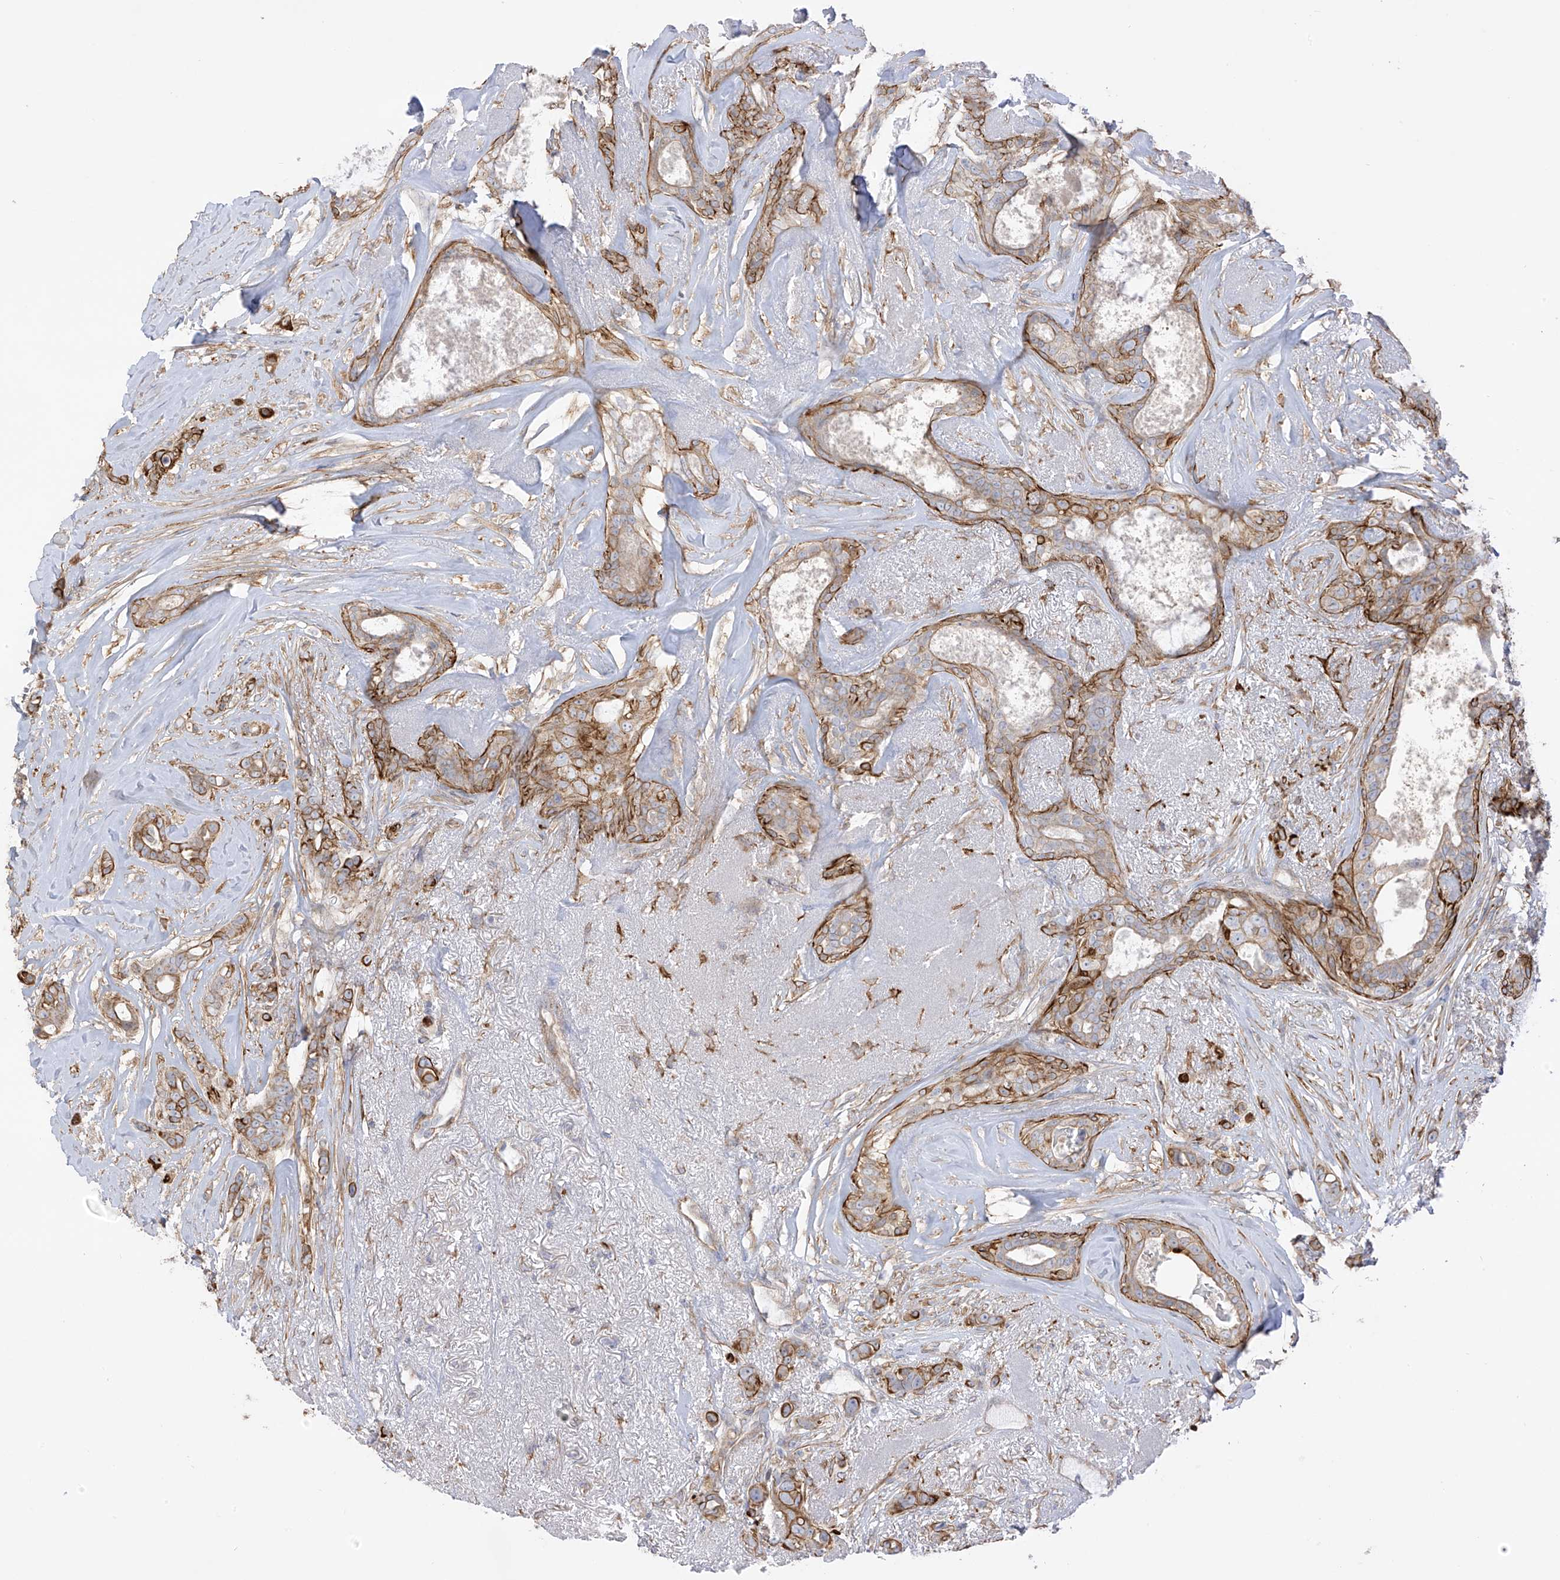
{"staining": {"intensity": "moderate", "quantity": ">75%", "location": "cytoplasmic/membranous"}, "tissue": "breast cancer", "cell_type": "Tumor cells", "image_type": "cancer", "snomed": [{"axis": "morphology", "description": "Lobular carcinoma"}, {"axis": "topography", "description": "Breast"}], "caption": "Protein staining reveals moderate cytoplasmic/membranous staining in approximately >75% of tumor cells in breast lobular carcinoma. (Brightfield microscopy of DAB IHC at high magnification).", "gene": "EIPR1", "patient": {"sex": "female", "age": 51}}